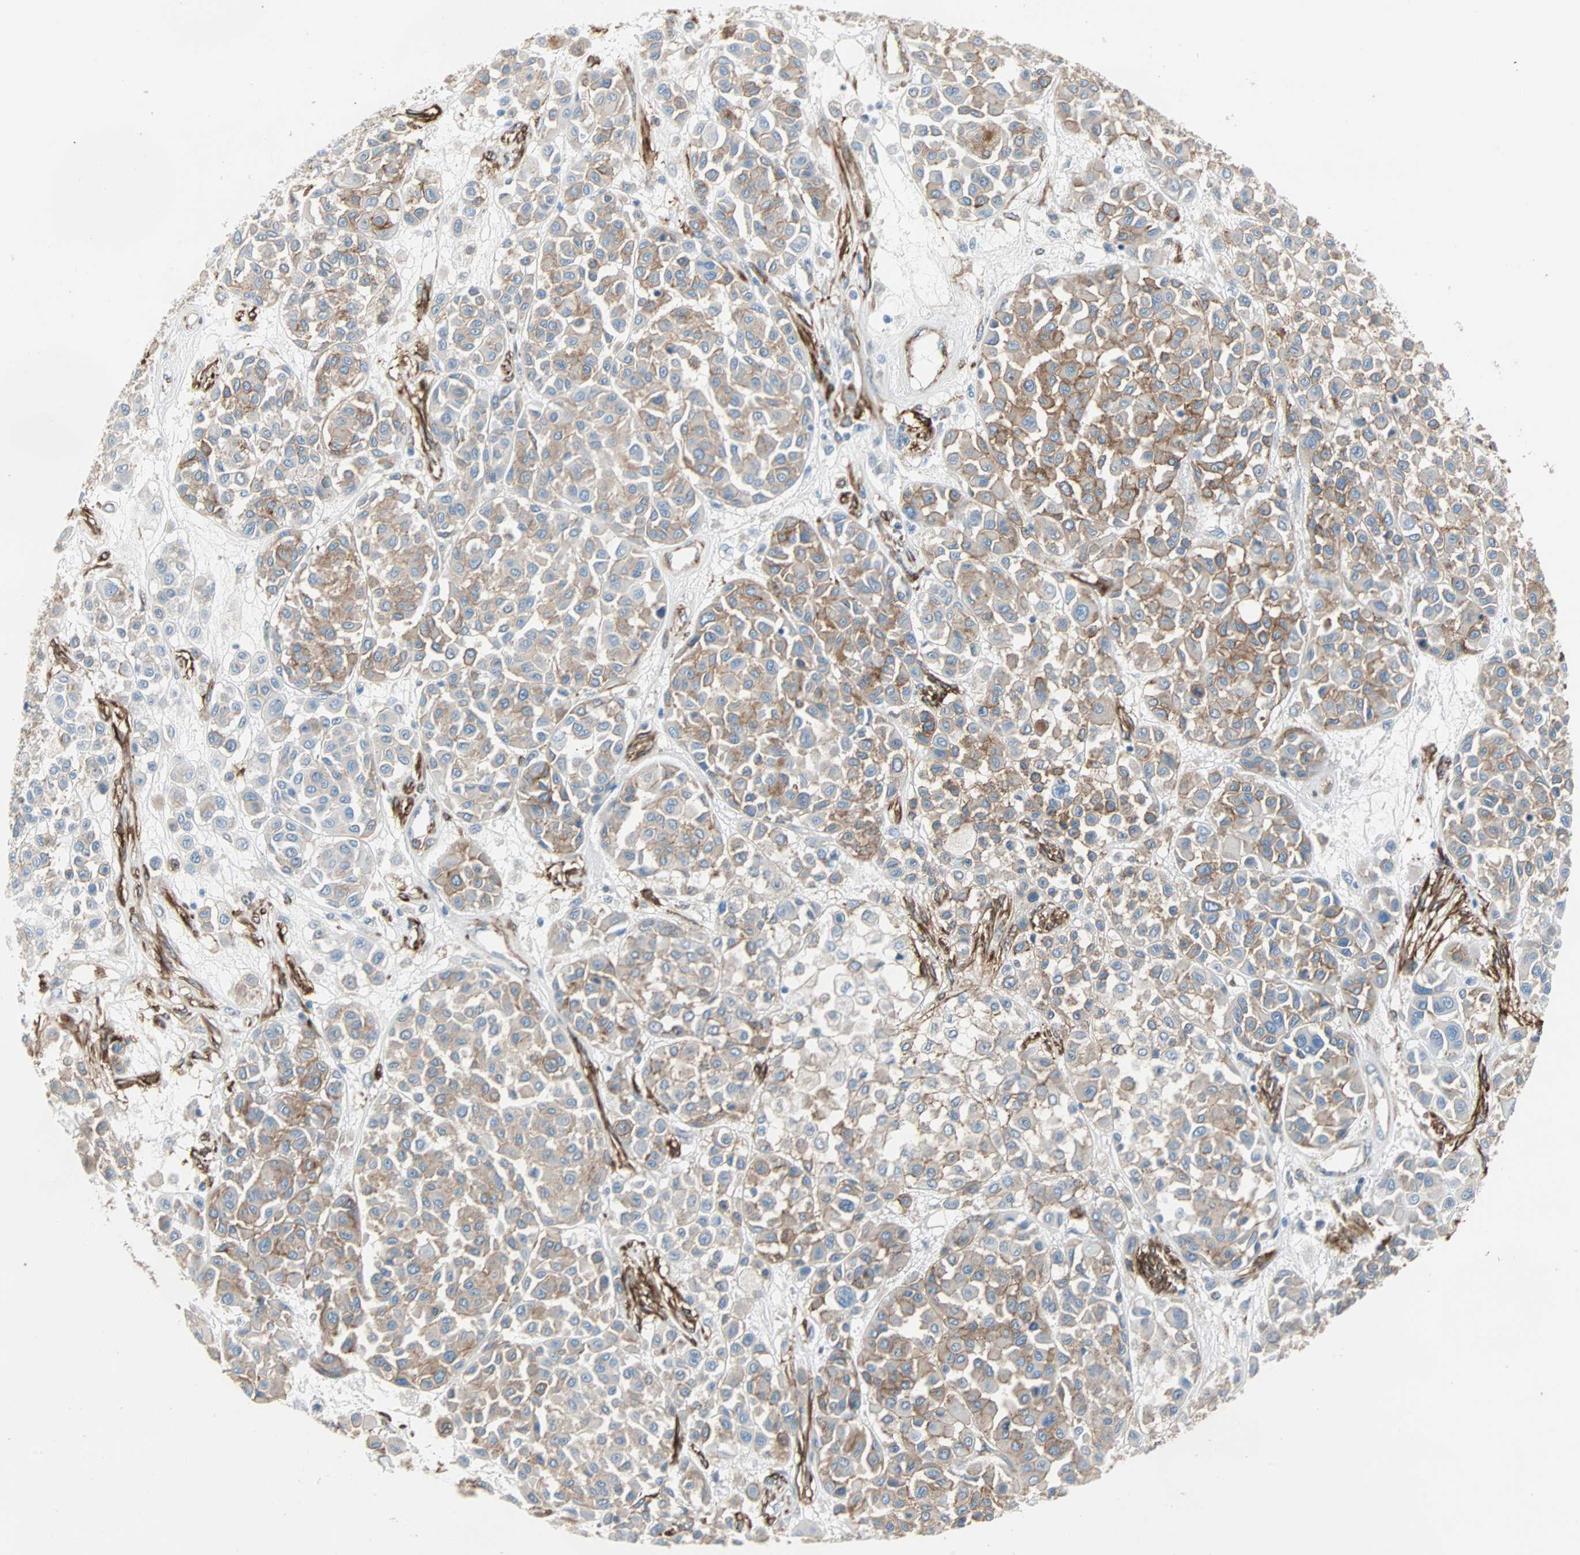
{"staining": {"intensity": "moderate", "quantity": ">75%", "location": "cytoplasmic/membranous"}, "tissue": "melanoma", "cell_type": "Tumor cells", "image_type": "cancer", "snomed": [{"axis": "morphology", "description": "Malignant melanoma, Metastatic site"}, {"axis": "topography", "description": "Soft tissue"}], "caption": "Protein staining of melanoma tissue demonstrates moderate cytoplasmic/membranous expression in approximately >75% of tumor cells. The protein of interest is shown in brown color, while the nuclei are stained blue.", "gene": "EPB41L2", "patient": {"sex": "male", "age": 41}}